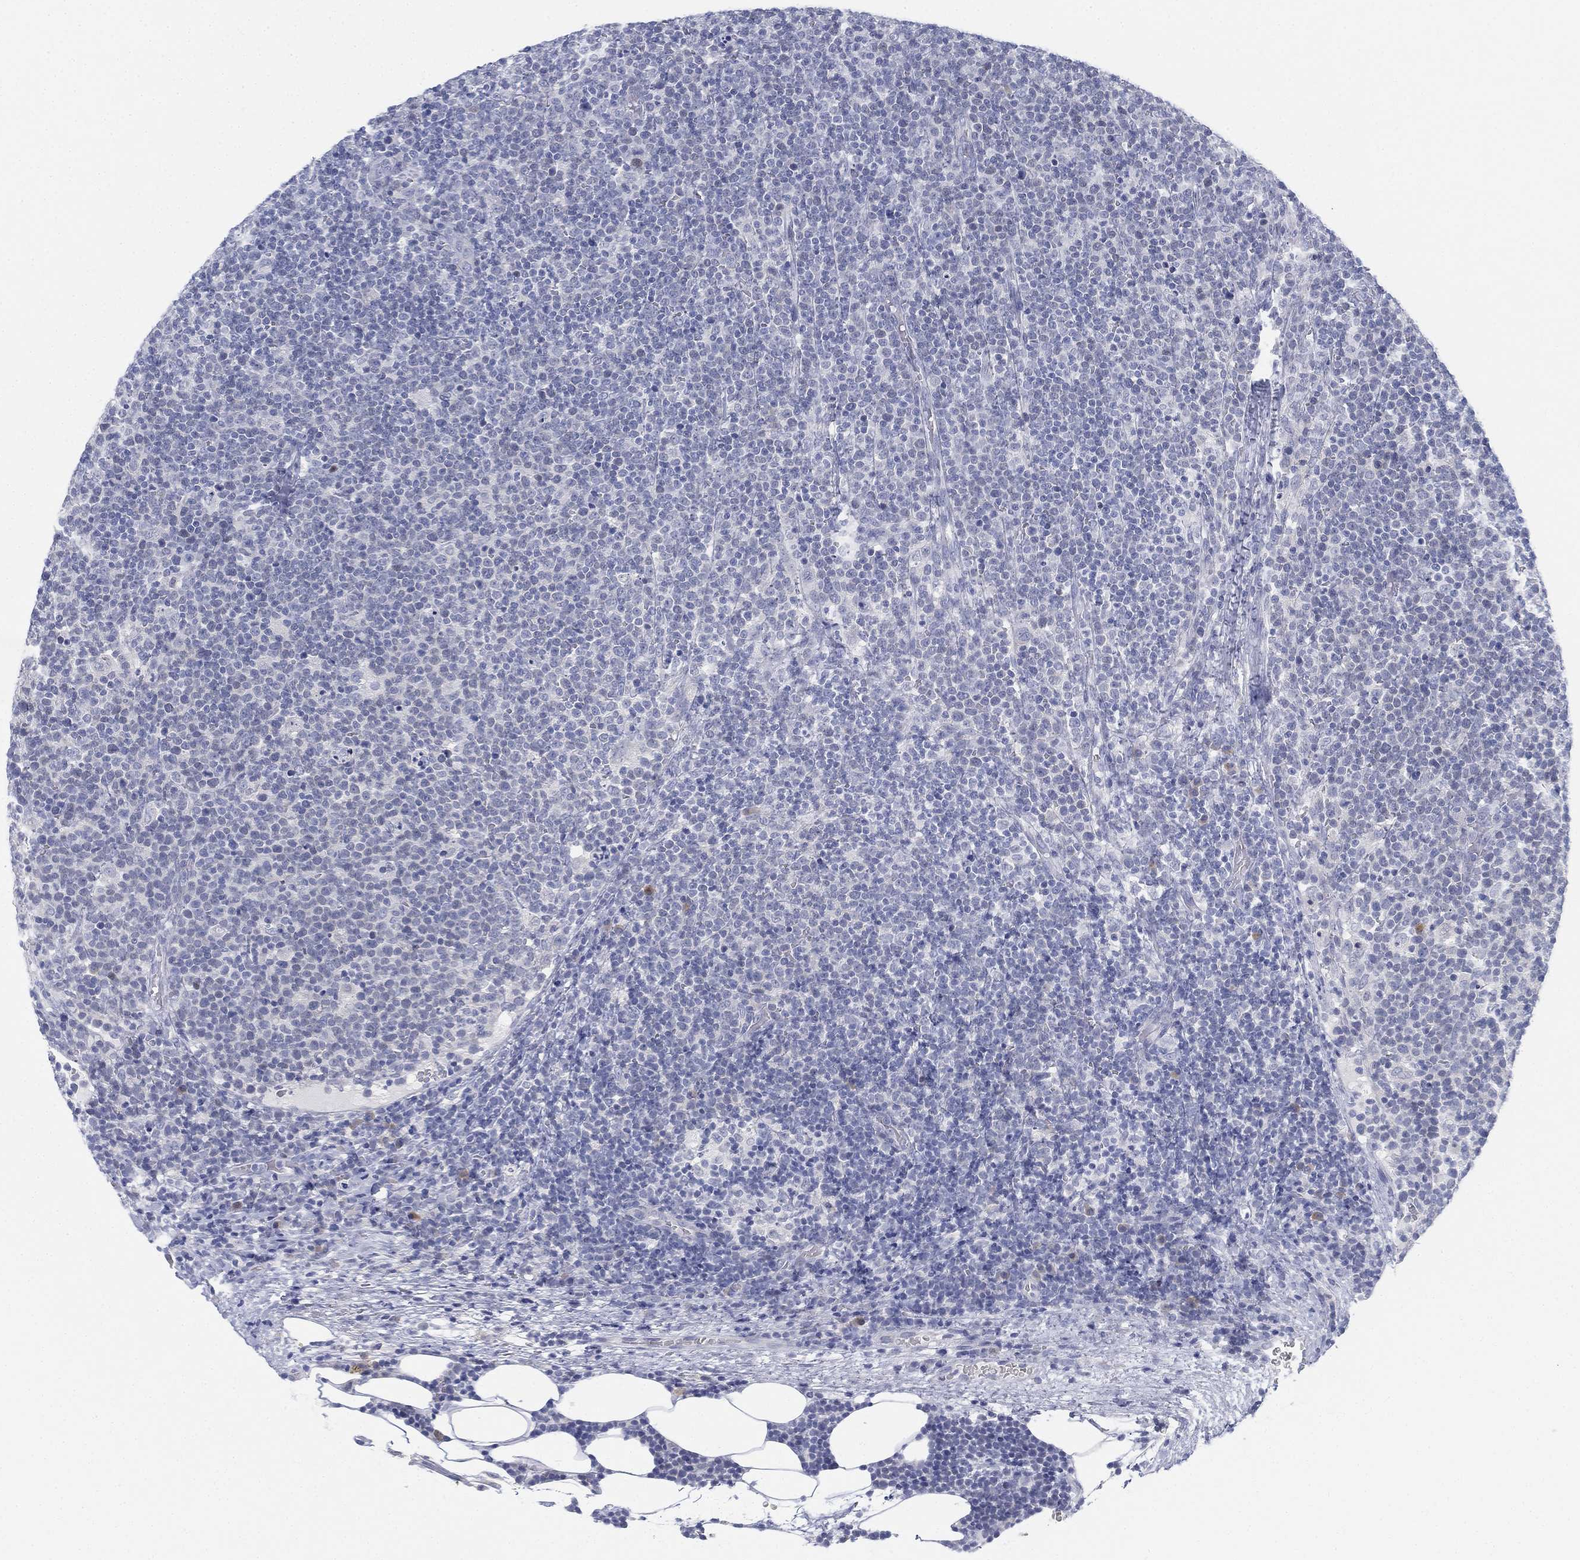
{"staining": {"intensity": "negative", "quantity": "none", "location": "none"}, "tissue": "lymphoma", "cell_type": "Tumor cells", "image_type": "cancer", "snomed": [{"axis": "morphology", "description": "Malignant lymphoma, non-Hodgkin's type, High grade"}, {"axis": "topography", "description": "Lymph node"}], "caption": "This is a image of immunohistochemistry staining of lymphoma, which shows no positivity in tumor cells.", "gene": "GCNA", "patient": {"sex": "male", "age": 61}}